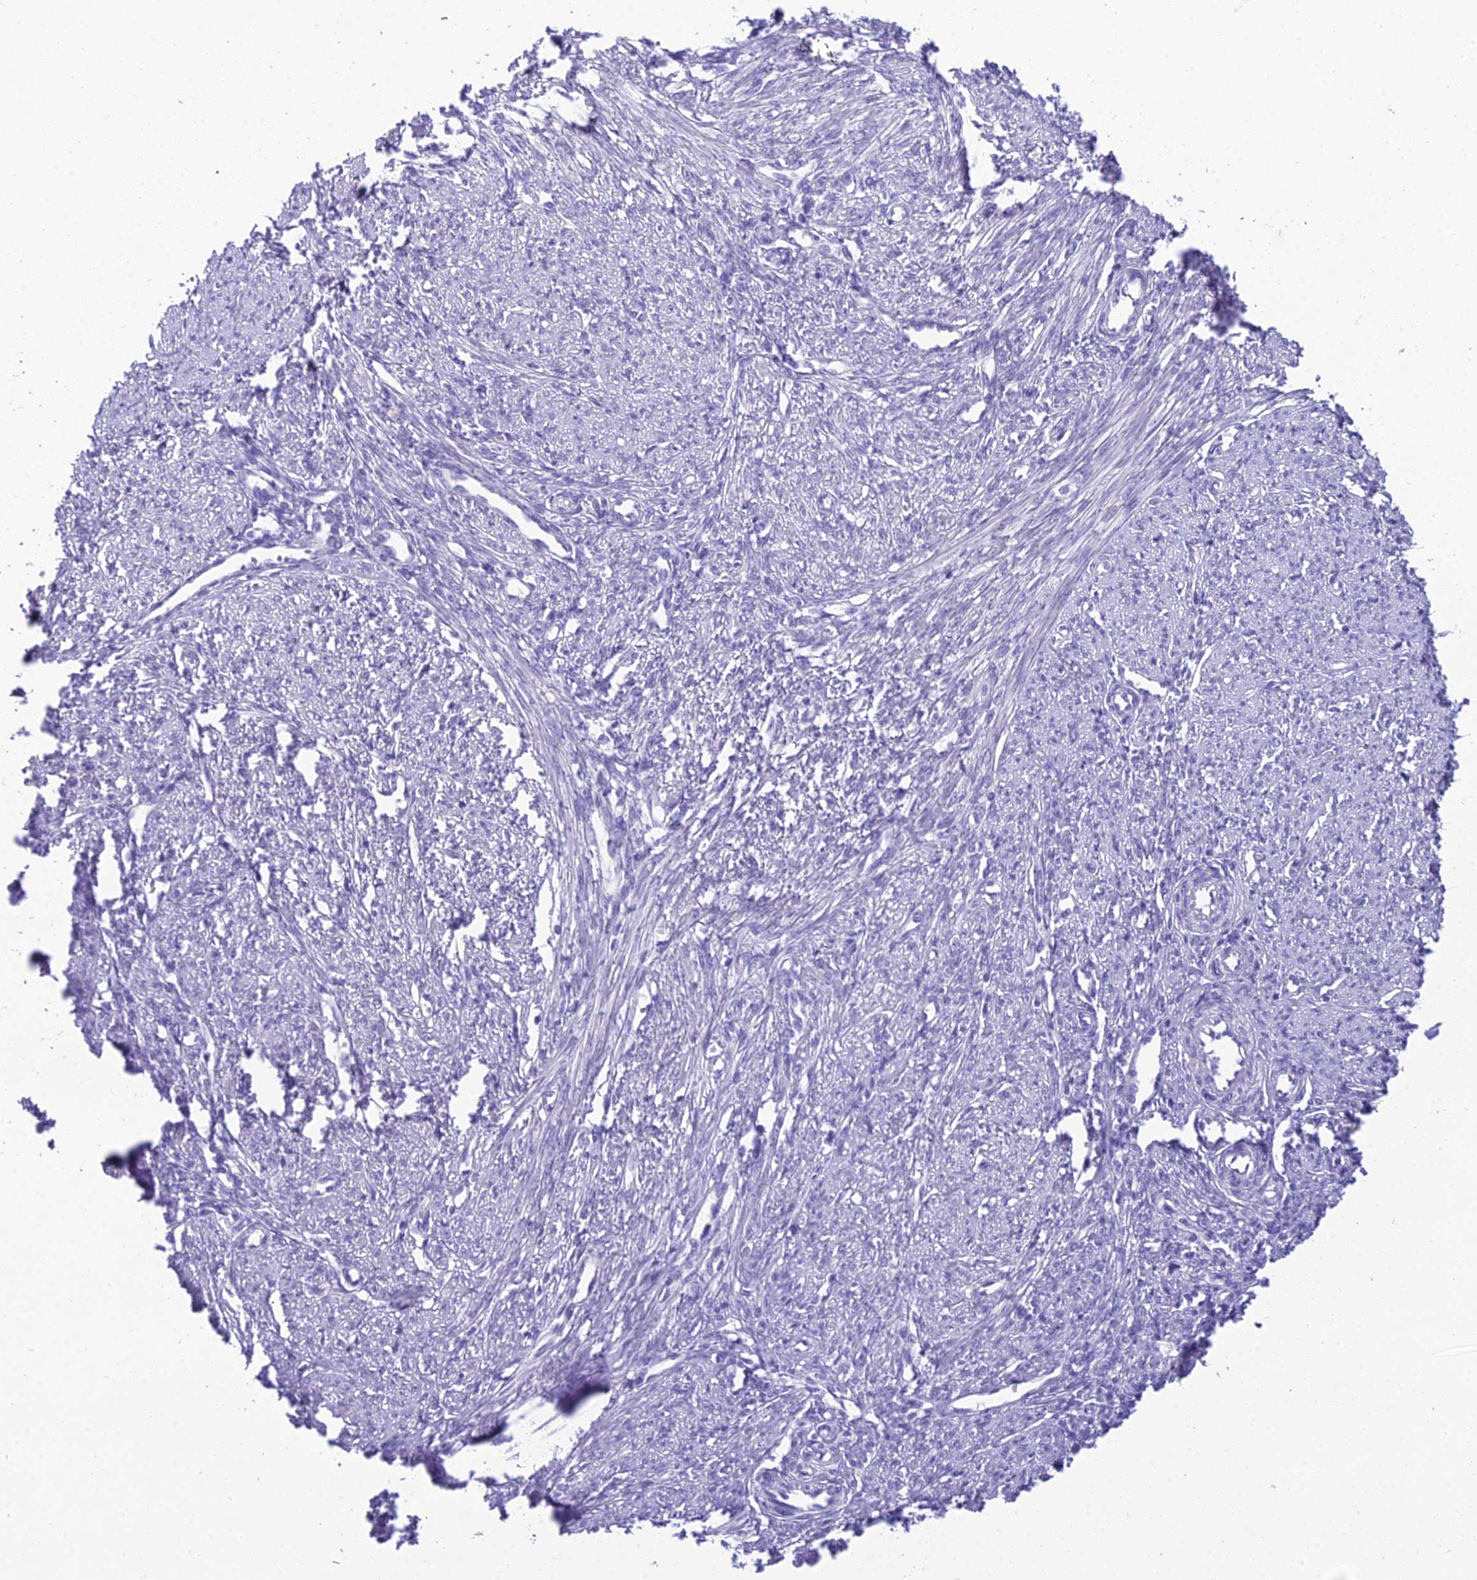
{"staining": {"intensity": "negative", "quantity": "none", "location": "none"}, "tissue": "smooth muscle", "cell_type": "Smooth muscle cells", "image_type": "normal", "snomed": [{"axis": "morphology", "description": "Normal tissue, NOS"}, {"axis": "topography", "description": "Smooth muscle"}, {"axis": "topography", "description": "Uterus"}], "caption": "An IHC photomicrograph of benign smooth muscle is shown. There is no staining in smooth muscle cells of smooth muscle. (DAB (3,3'-diaminobenzidine) IHC visualized using brightfield microscopy, high magnification).", "gene": "MIIP", "patient": {"sex": "female", "age": 59}}